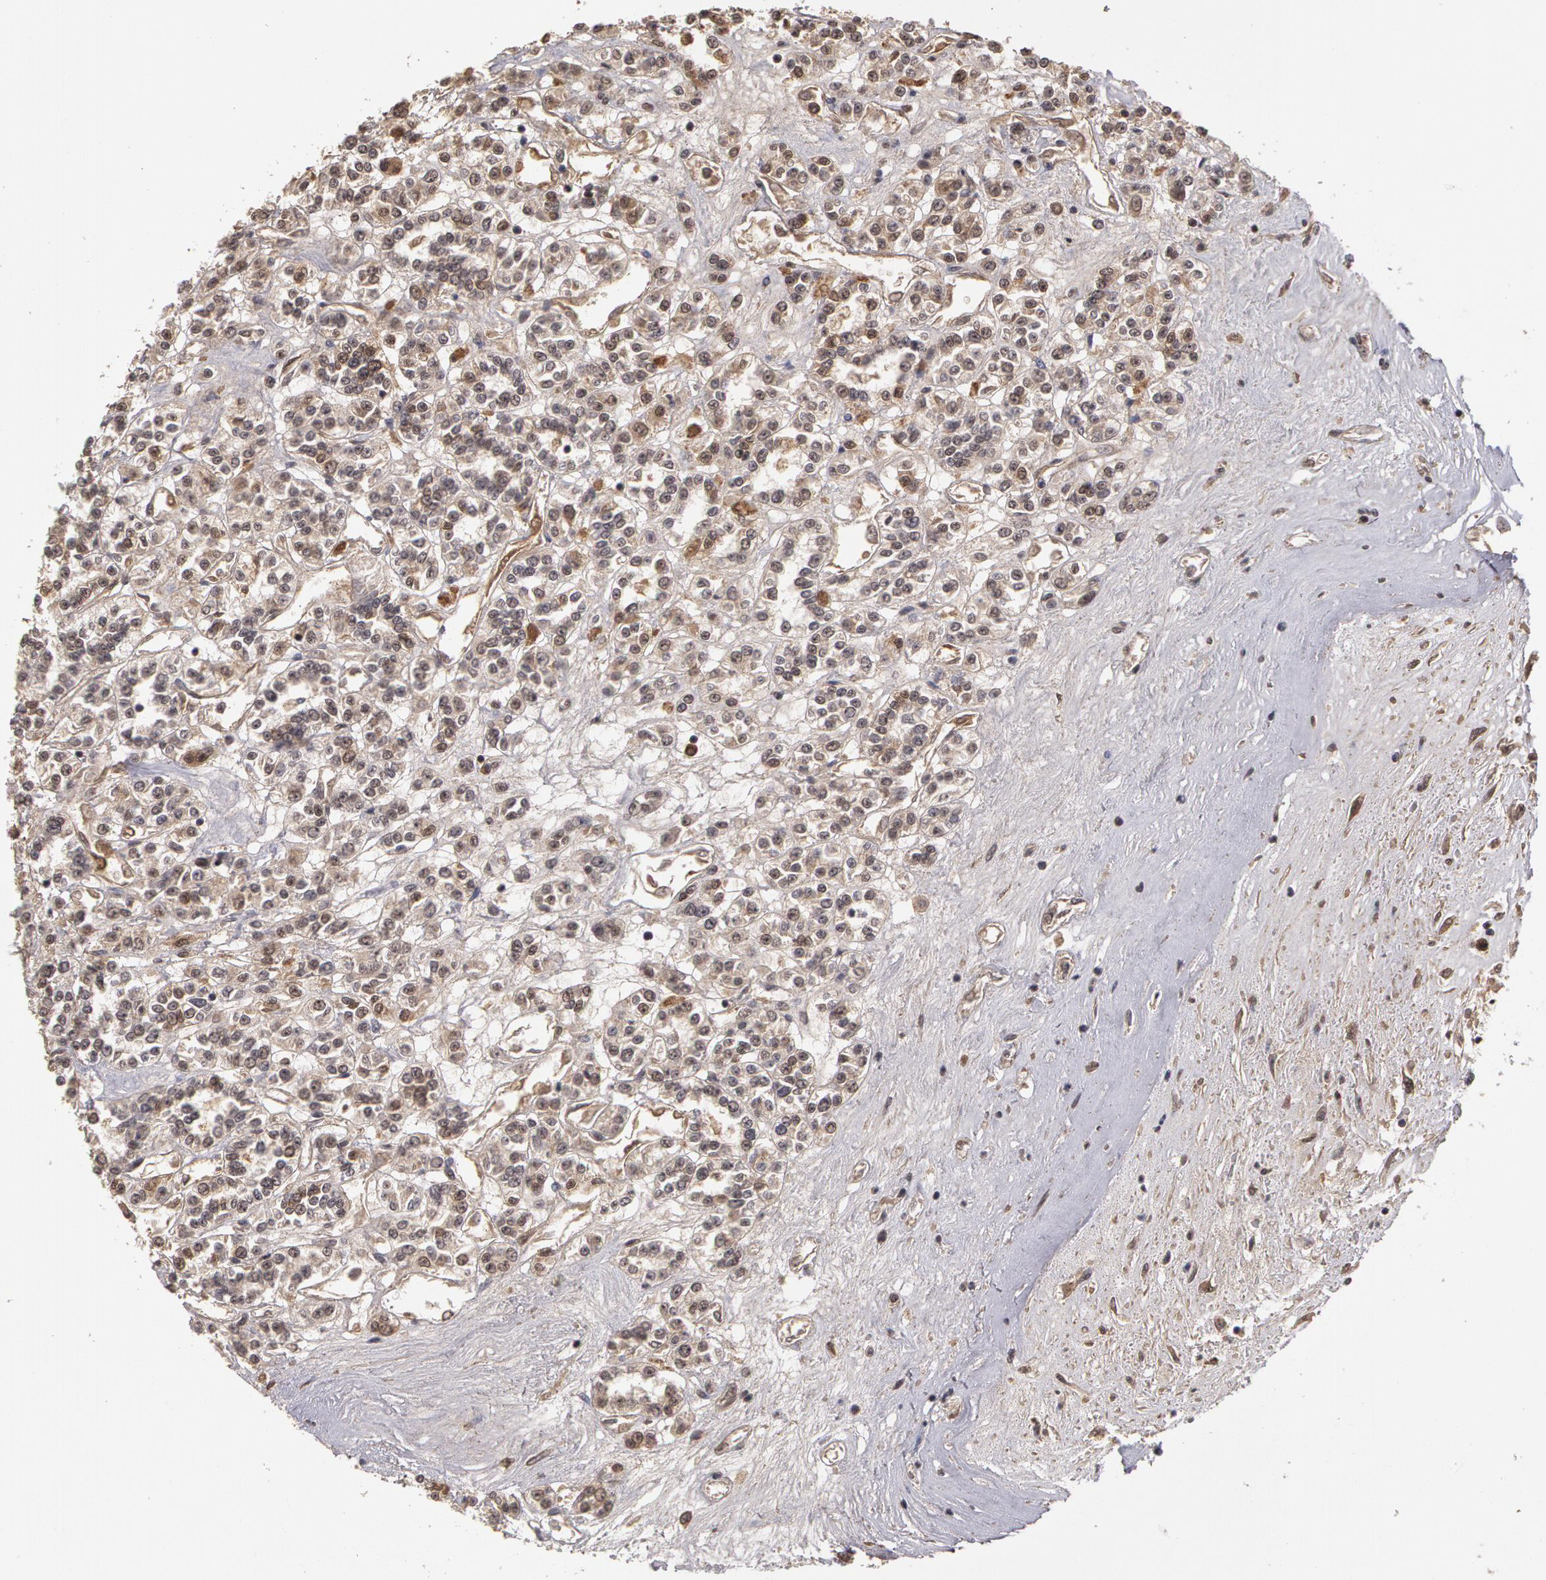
{"staining": {"intensity": "weak", "quantity": "25%-75%", "location": "cytoplasmic/membranous"}, "tissue": "renal cancer", "cell_type": "Tumor cells", "image_type": "cancer", "snomed": [{"axis": "morphology", "description": "Adenocarcinoma, NOS"}, {"axis": "topography", "description": "Kidney"}], "caption": "Human renal adenocarcinoma stained for a protein (brown) demonstrates weak cytoplasmic/membranous positive staining in about 25%-75% of tumor cells.", "gene": "GLIS1", "patient": {"sex": "female", "age": 76}}